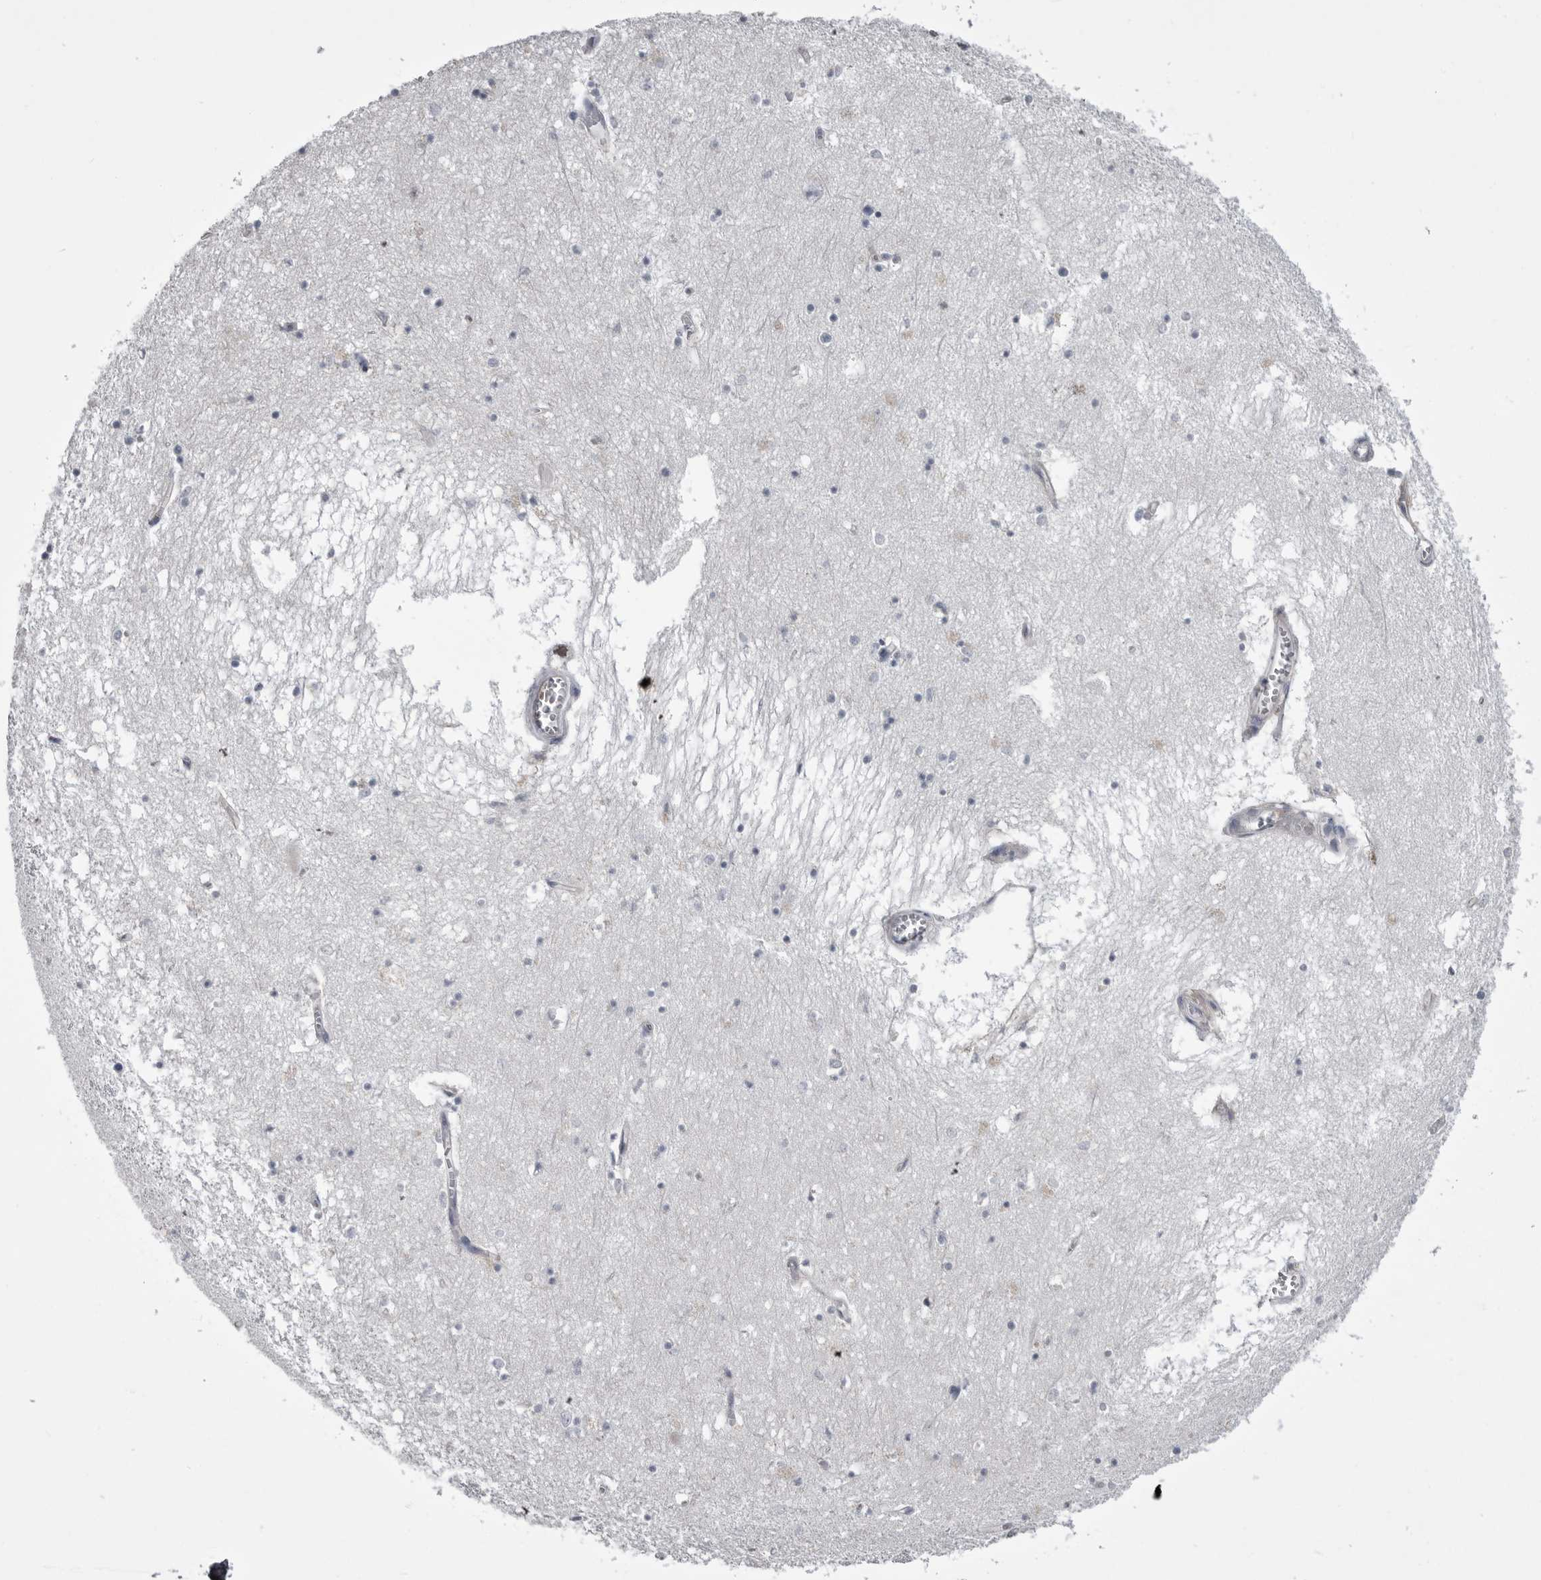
{"staining": {"intensity": "negative", "quantity": "none", "location": "none"}, "tissue": "hippocampus", "cell_type": "Glial cells", "image_type": "normal", "snomed": [{"axis": "morphology", "description": "Normal tissue, NOS"}, {"axis": "topography", "description": "Hippocampus"}], "caption": "Protein analysis of unremarkable hippocampus shows no significant positivity in glial cells.", "gene": "OPLAH", "patient": {"sex": "male", "age": 70}}